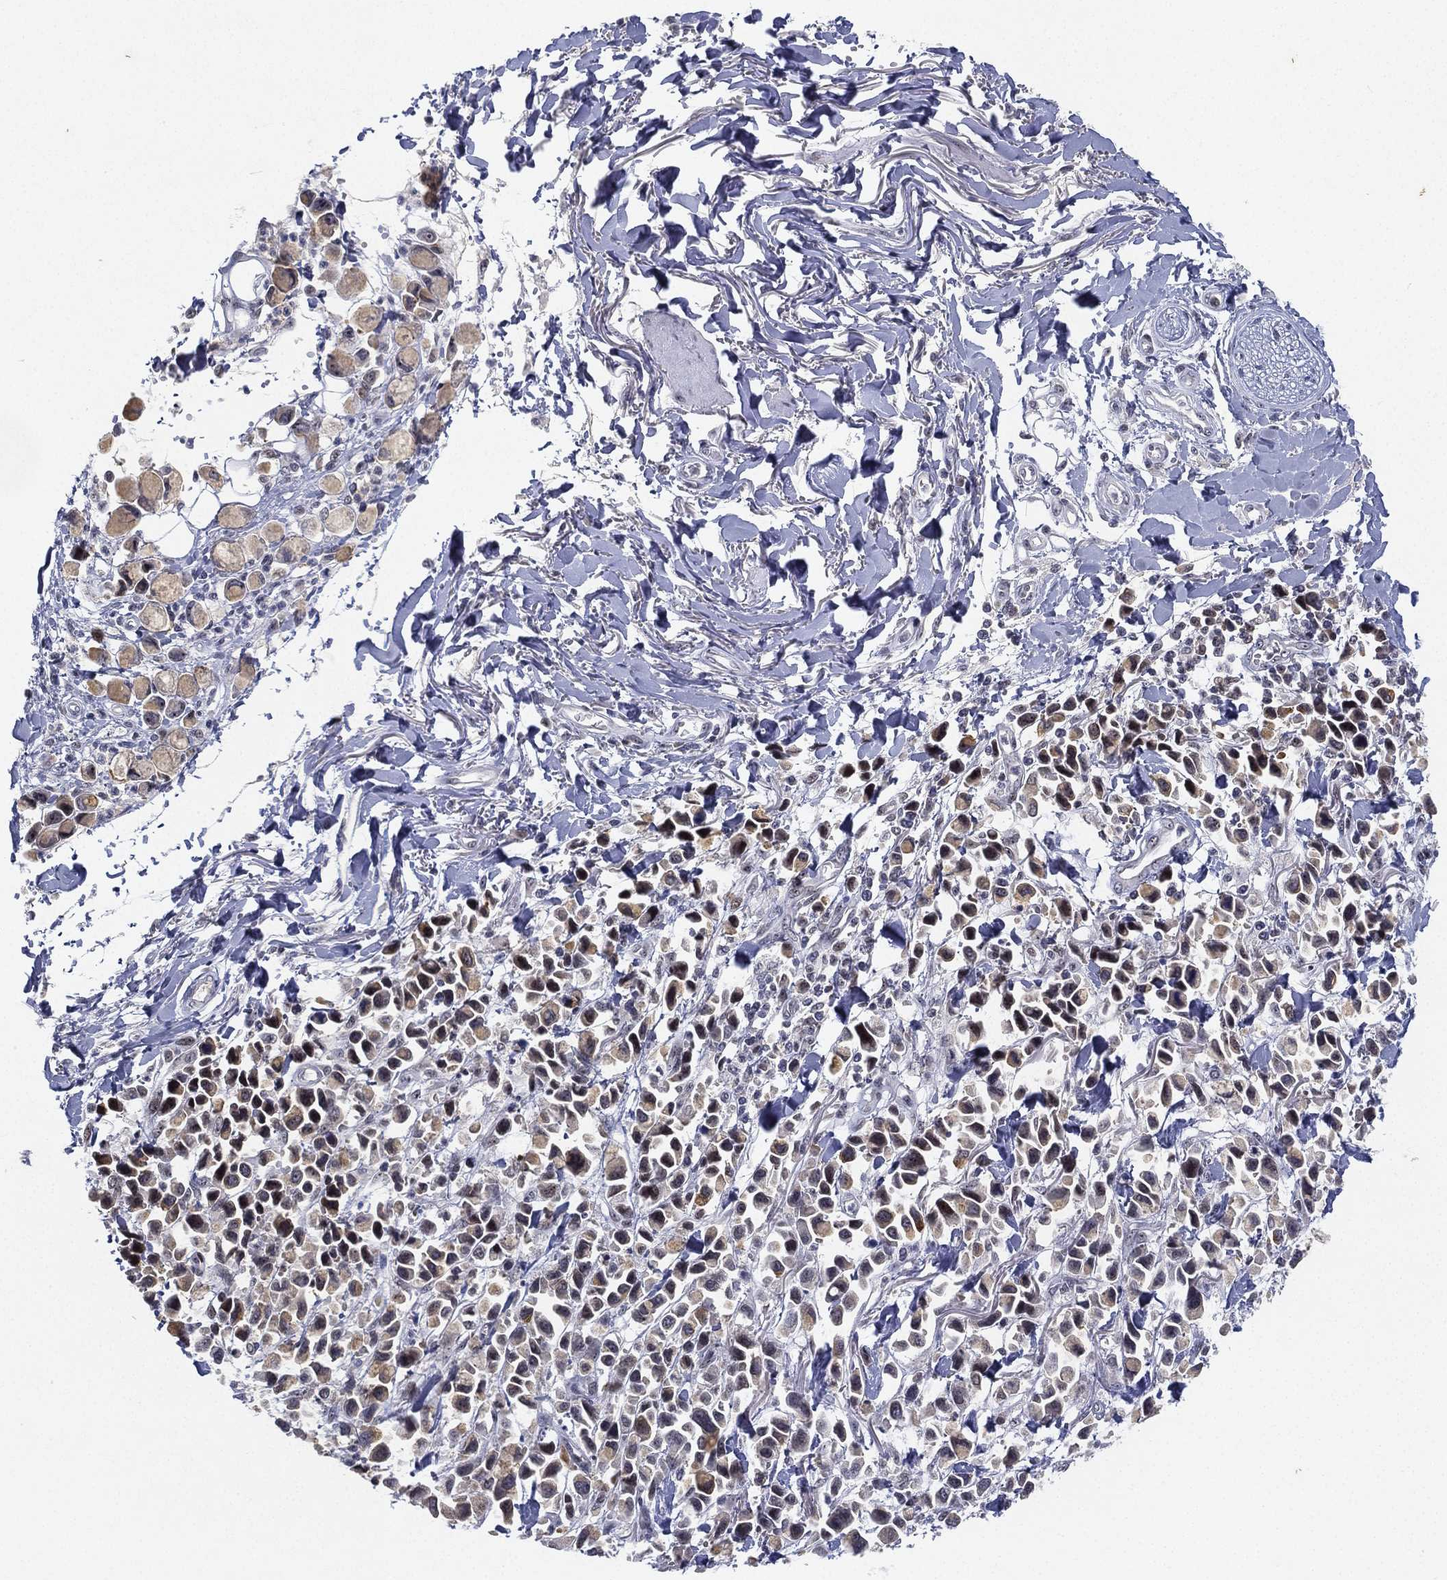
{"staining": {"intensity": "weak", "quantity": "25%-75%", "location": "cytoplasmic/membranous"}, "tissue": "stomach cancer", "cell_type": "Tumor cells", "image_type": "cancer", "snomed": [{"axis": "morphology", "description": "Adenocarcinoma, NOS"}, {"axis": "topography", "description": "Stomach"}], "caption": "A brown stain labels weak cytoplasmic/membranous expression of a protein in stomach adenocarcinoma tumor cells.", "gene": "MS4A8", "patient": {"sex": "female", "age": 81}}